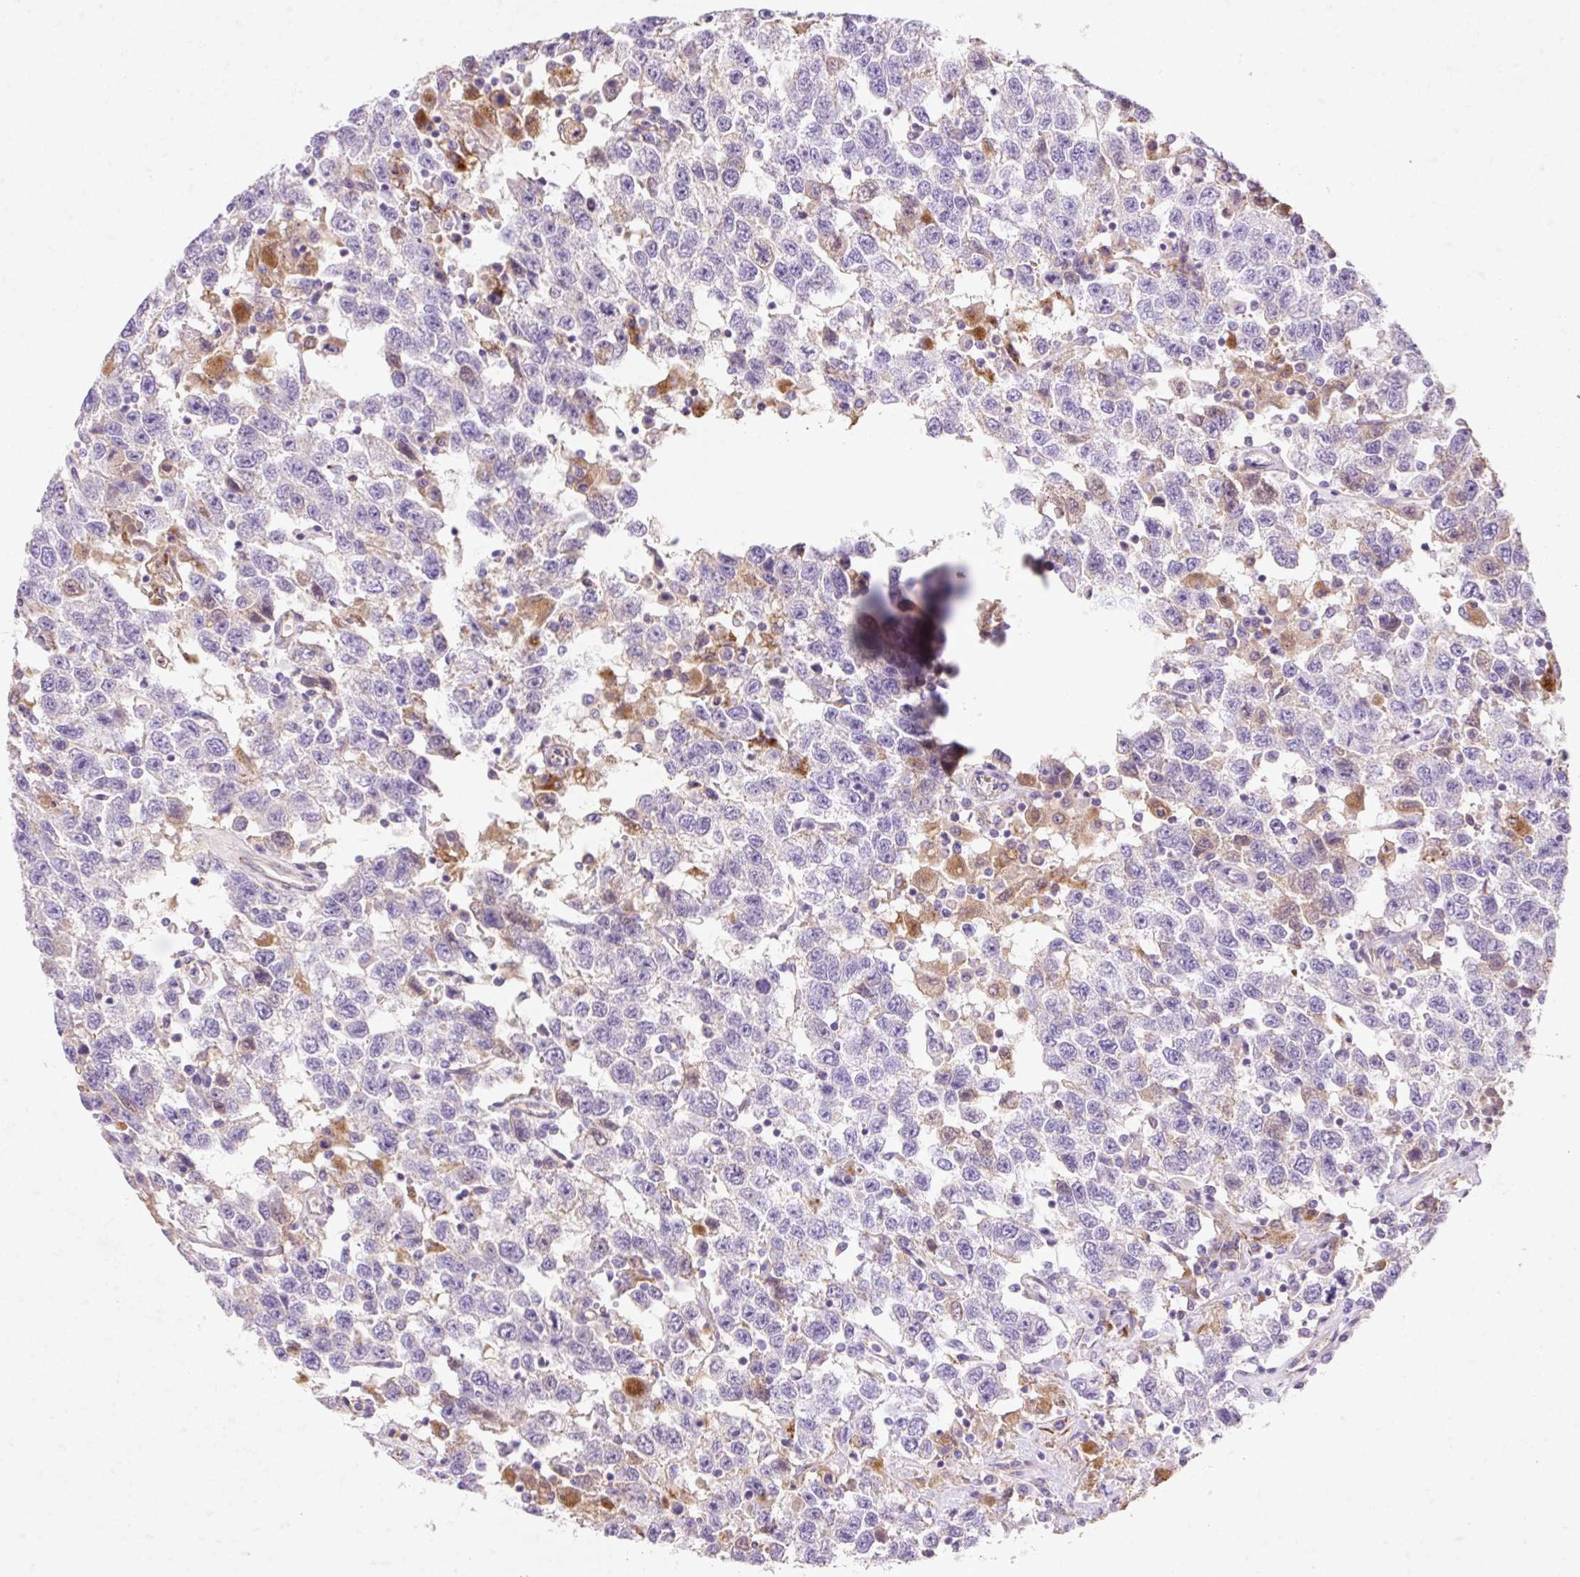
{"staining": {"intensity": "negative", "quantity": "none", "location": "none"}, "tissue": "testis cancer", "cell_type": "Tumor cells", "image_type": "cancer", "snomed": [{"axis": "morphology", "description": "Seminoma, NOS"}, {"axis": "topography", "description": "Testis"}], "caption": "This is an immunohistochemistry (IHC) photomicrograph of testis cancer (seminoma). There is no positivity in tumor cells.", "gene": "HEXA", "patient": {"sex": "male", "age": 41}}